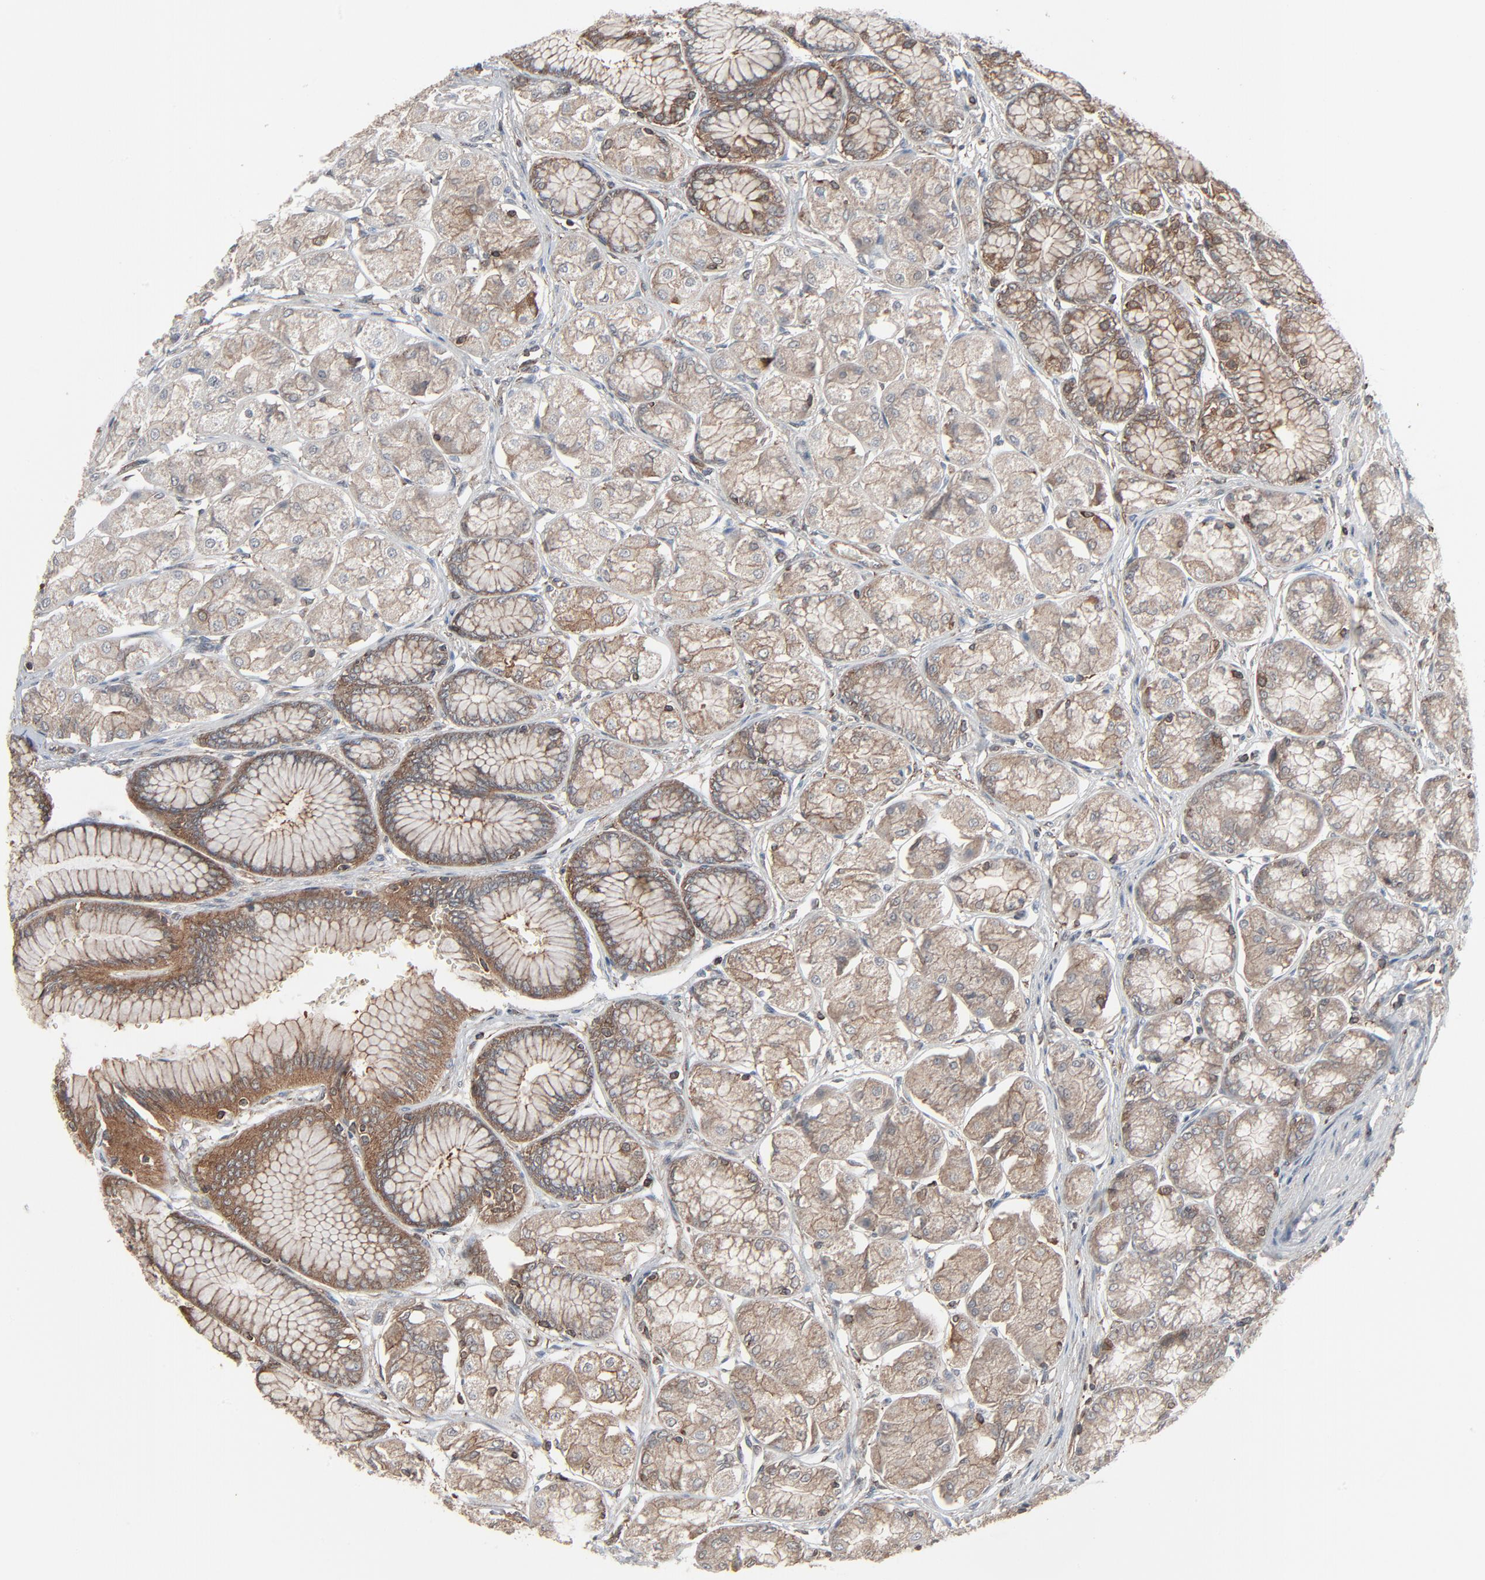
{"staining": {"intensity": "moderate", "quantity": ">75%", "location": "cytoplasmic/membranous"}, "tissue": "stomach", "cell_type": "Glandular cells", "image_type": "normal", "snomed": [{"axis": "morphology", "description": "Normal tissue, NOS"}, {"axis": "morphology", "description": "Adenocarcinoma, NOS"}, {"axis": "topography", "description": "Stomach"}, {"axis": "topography", "description": "Stomach, lower"}], "caption": "IHC micrograph of normal stomach stained for a protein (brown), which exhibits medium levels of moderate cytoplasmic/membranous positivity in approximately >75% of glandular cells.", "gene": "OPTN", "patient": {"sex": "female", "age": 65}}